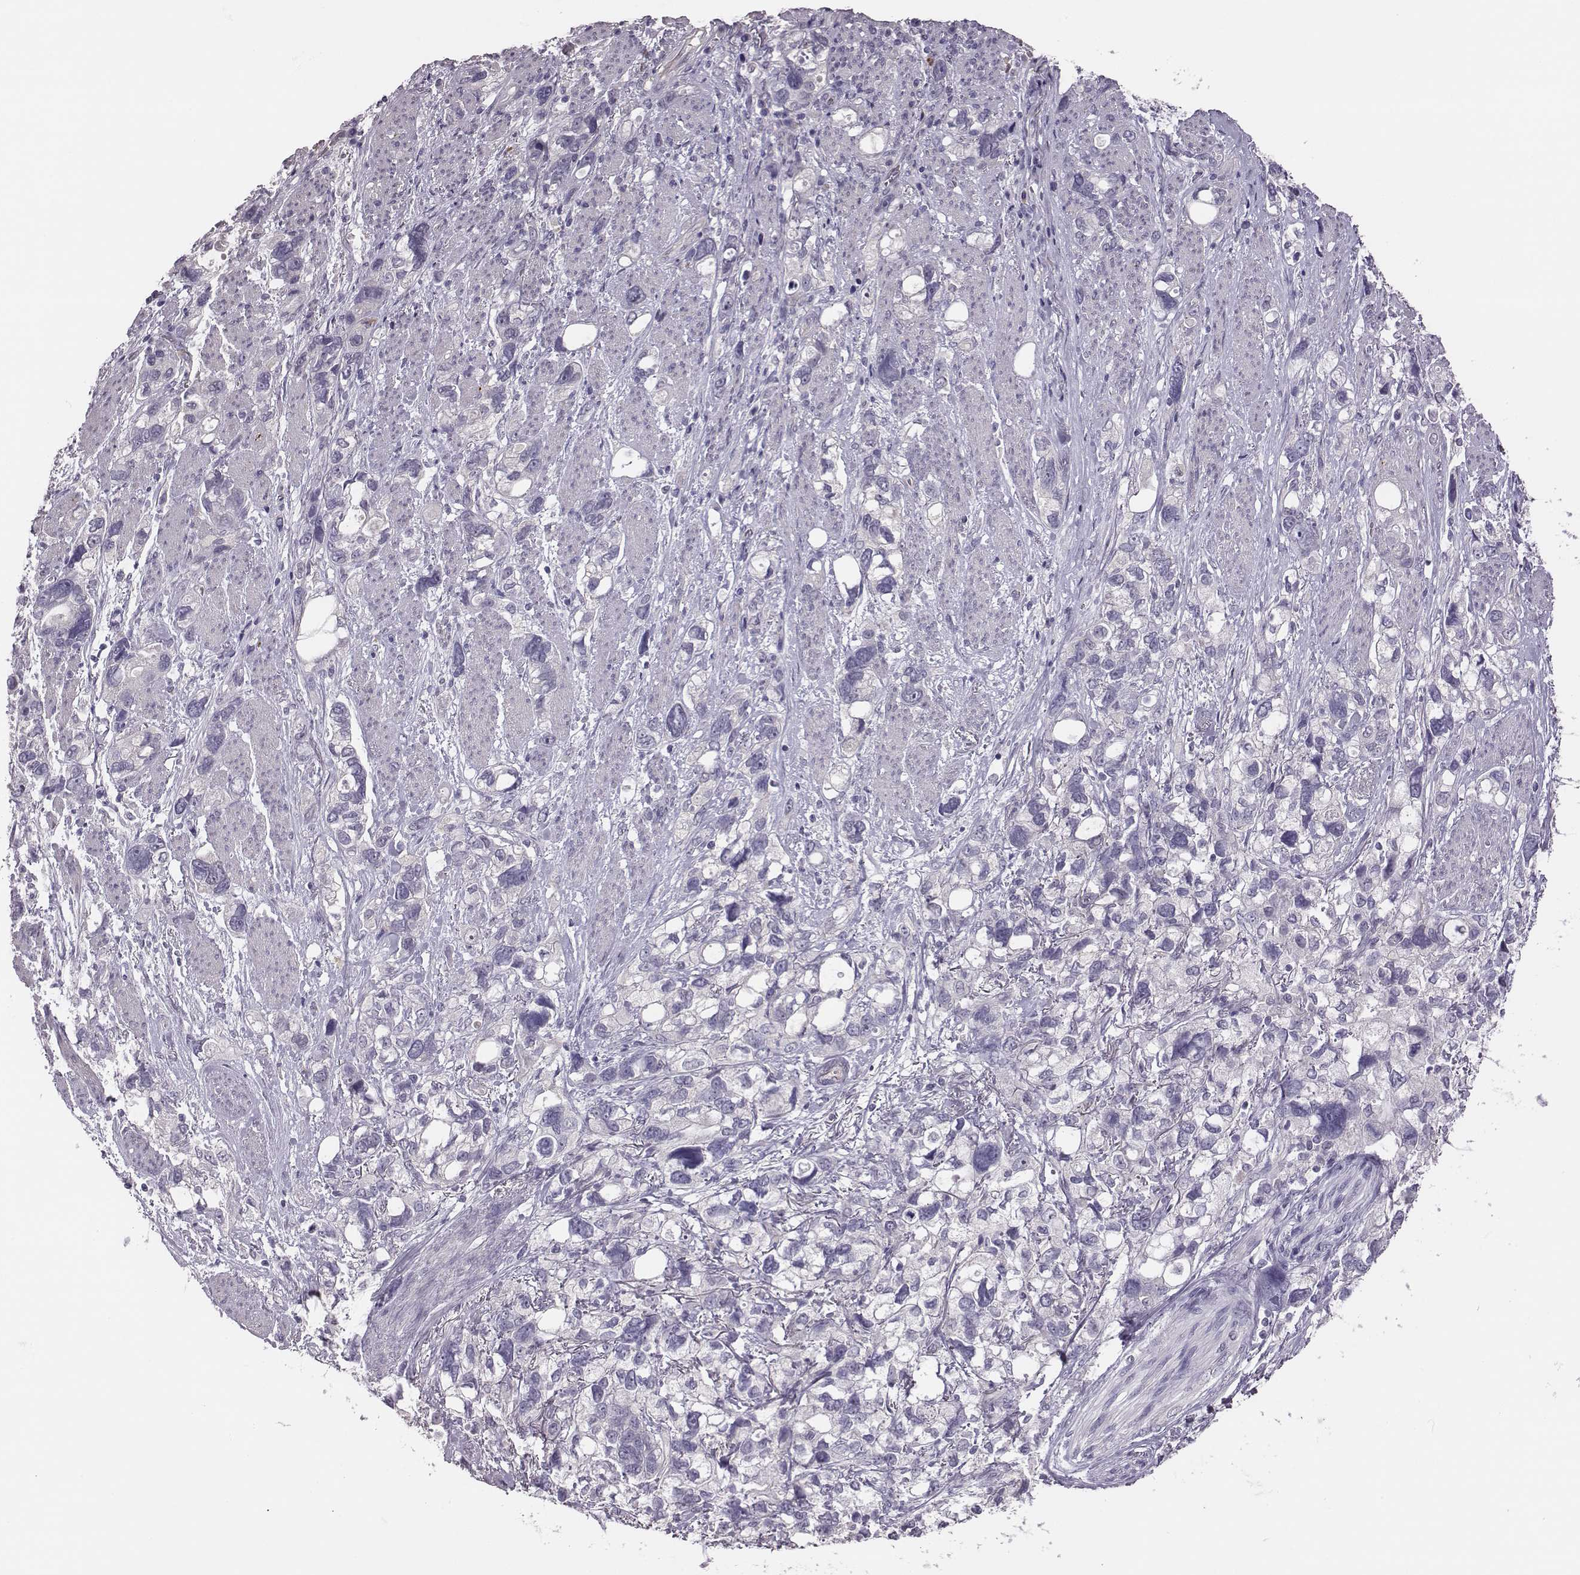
{"staining": {"intensity": "negative", "quantity": "none", "location": "none"}, "tissue": "stomach cancer", "cell_type": "Tumor cells", "image_type": "cancer", "snomed": [{"axis": "morphology", "description": "Adenocarcinoma, NOS"}, {"axis": "topography", "description": "Stomach, upper"}], "caption": "Immunohistochemistry (IHC) histopathology image of human stomach cancer stained for a protein (brown), which demonstrates no staining in tumor cells.", "gene": "KMO", "patient": {"sex": "female", "age": 81}}